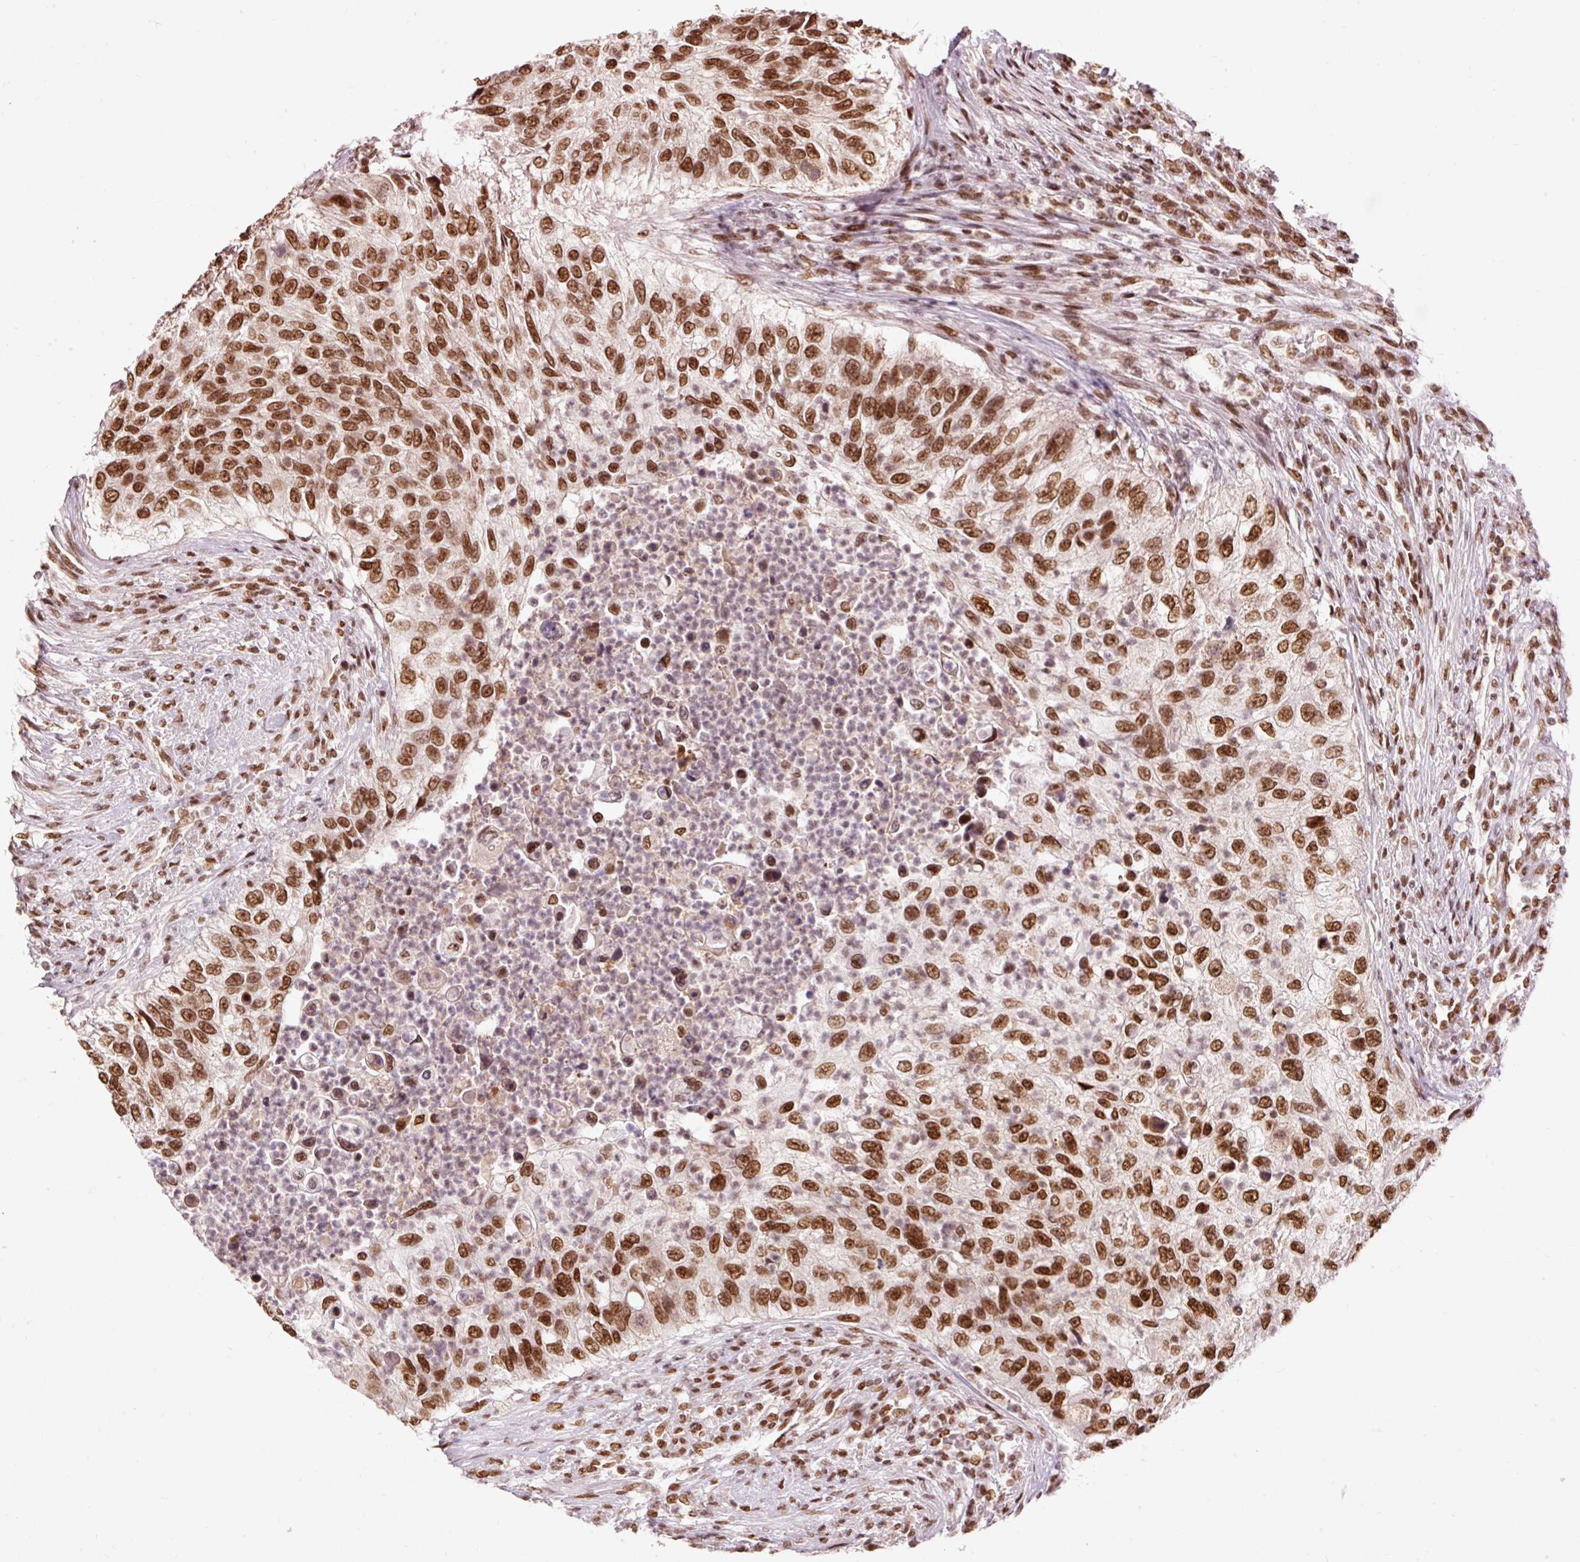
{"staining": {"intensity": "strong", "quantity": ">75%", "location": "nuclear"}, "tissue": "urothelial cancer", "cell_type": "Tumor cells", "image_type": "cancer", "snomed": [{"axis": "morphology", "description": "Urothelial carcinoma, High grade"}, {"axis": "topography", "description": "Urinary bladder"}], "caption": "Urothelial carcinoma (high-grade) stained with DAB IHC reveals high levels of strong nuclear expression in about >75% of tumor cells.", "gene": "ZBTB44", "patient": {"sex": "female", "age": 60}}